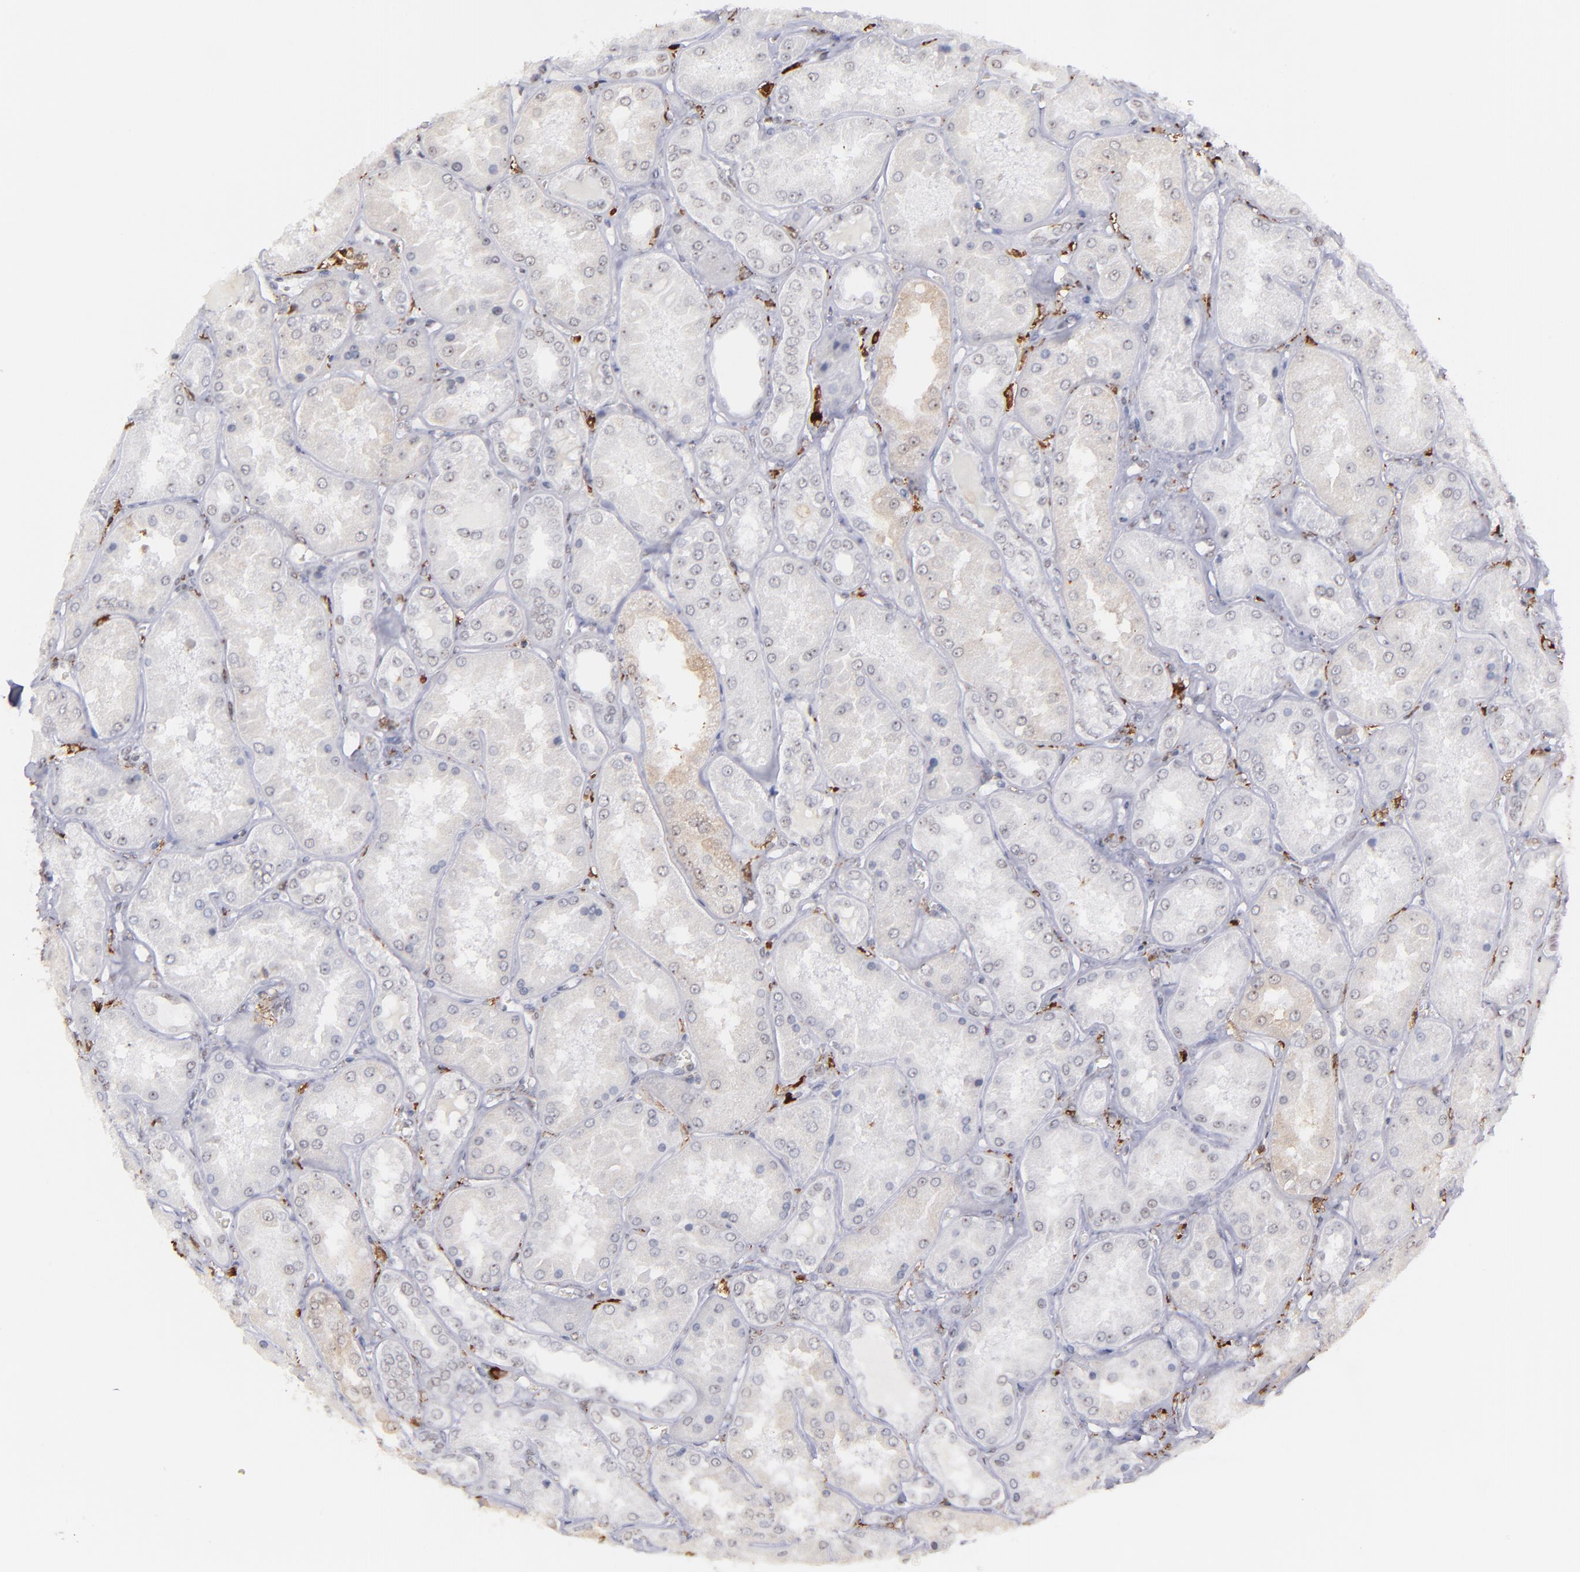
{"staining": {"intensity": "negative", "quantity": "none", "location": "none"}, "tissue": "kidney", "cell_type": "Cells in glomeruli", "image_type": "normal", "snomed": [{"axis": "morphology", "description": "Normal tissue, NOS"}, {"axis": "topography", "description": "Kidney"}], "caption": "DAB (3,3'-diaminobenzidine) immunohistochemical staining of benign kidney shows no significant positivity in cells in glomeruli.", "gene": "NCF2", "patient": {"sex": "female", "age": 56}}